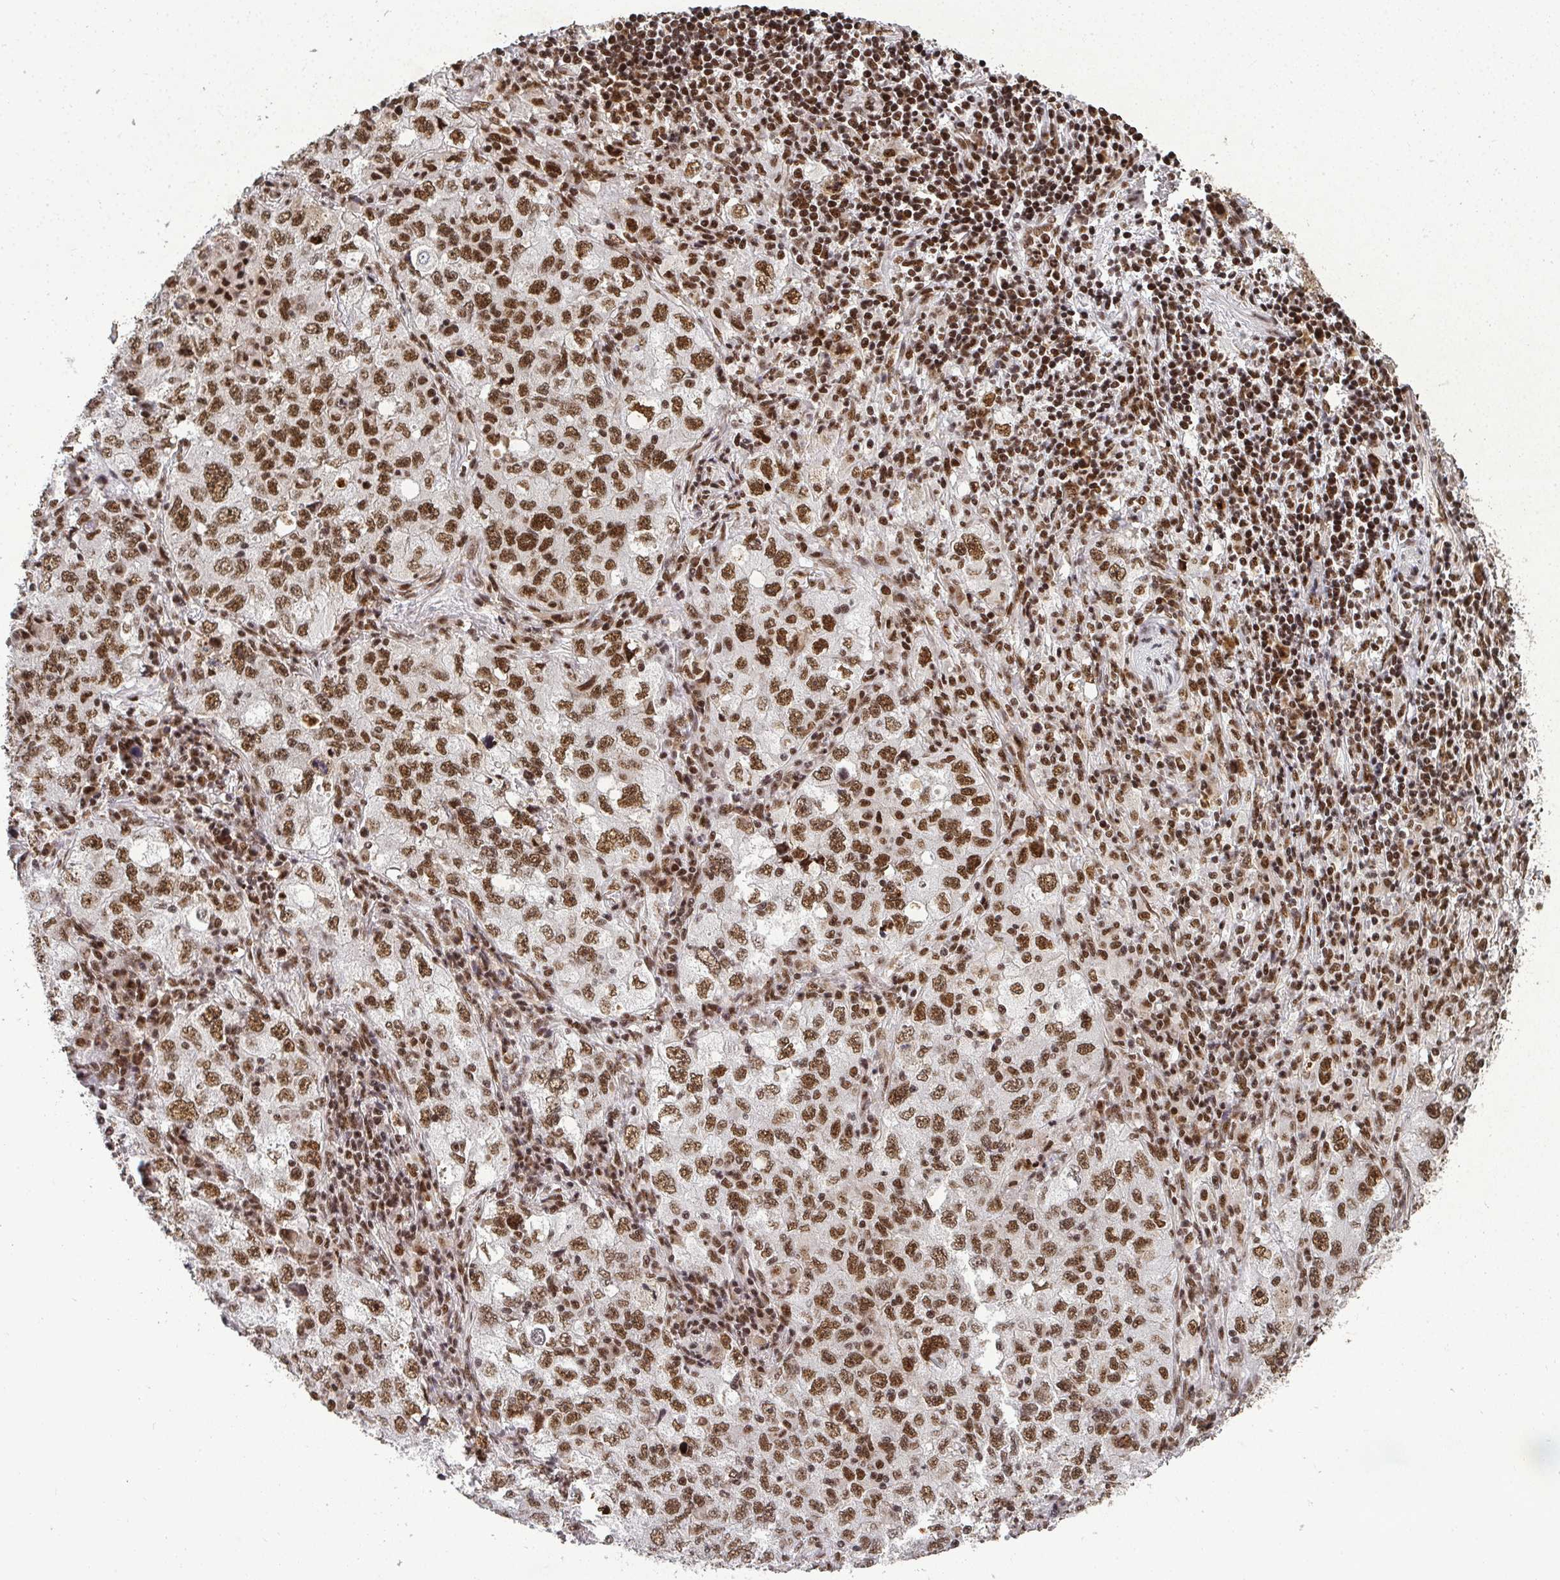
{"staining": {"intensity": "moderate", "quantity": ">75%", "location": "nuclear"}, "tissue": "lung cancer", "cell_type": "Tumor cells", "image_type": "cancer", "snomed": [{"axis": "morphology", "description": "Adenocarcinoma, NOS"}, {"axis": "topography", "description": "Lung"}], "caption": "Immunohistochemical staining of lung cancer (adenocarcinoma) shows moderate nuclear protein expression in approximately >75% of tumor cells. (DAB (3,3'-diaminobenzidine) IHC, brown staining for protein, blue staining for nuclei).", "gene": "U2AF1", "patient": {"sex": "female", "age": 57}}